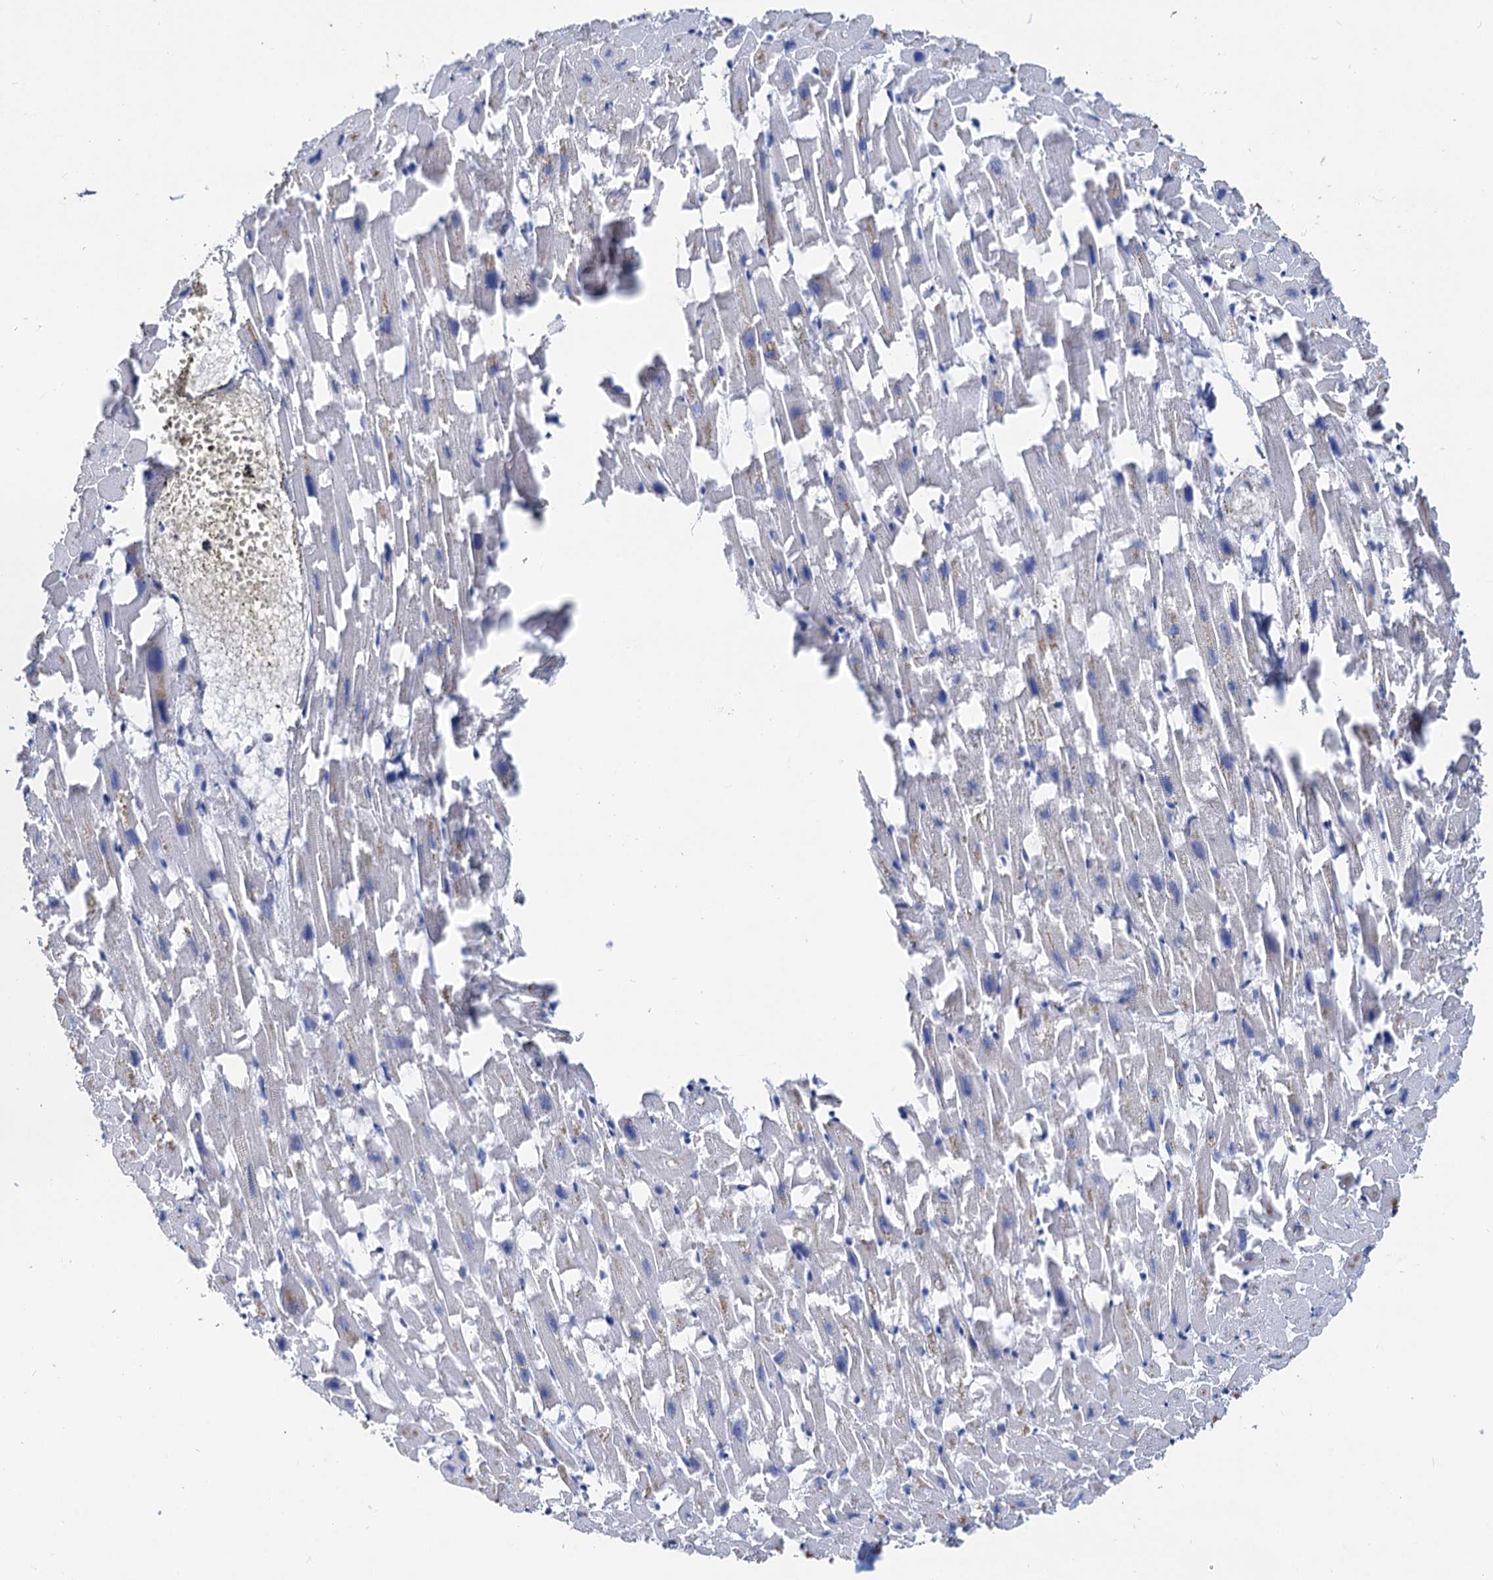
{"staining": {"intensity": "strong", "quantity": "25%-75%", "location": "cytoplasmic/membranous"}, "tissue": "heart muscle", "cell_type": "Cardiomyocytes", "image_type": "normal", "snomed": [{"axis": "morphology", "description": "Normal tissue, NOS"}, {"axis": "topography", "description": "Heart"}], "caption": "Immunohistochemistry (DAB (3,3'-diaminobenzidine)) staining of unremarkable human heart muscle reveals strong cytoplasmic/membranous protein expression in about 25%-75% of cardiomyocytes.", "gene": "CAPRIN2", "patient": {"sex": "female", "age": 64}}